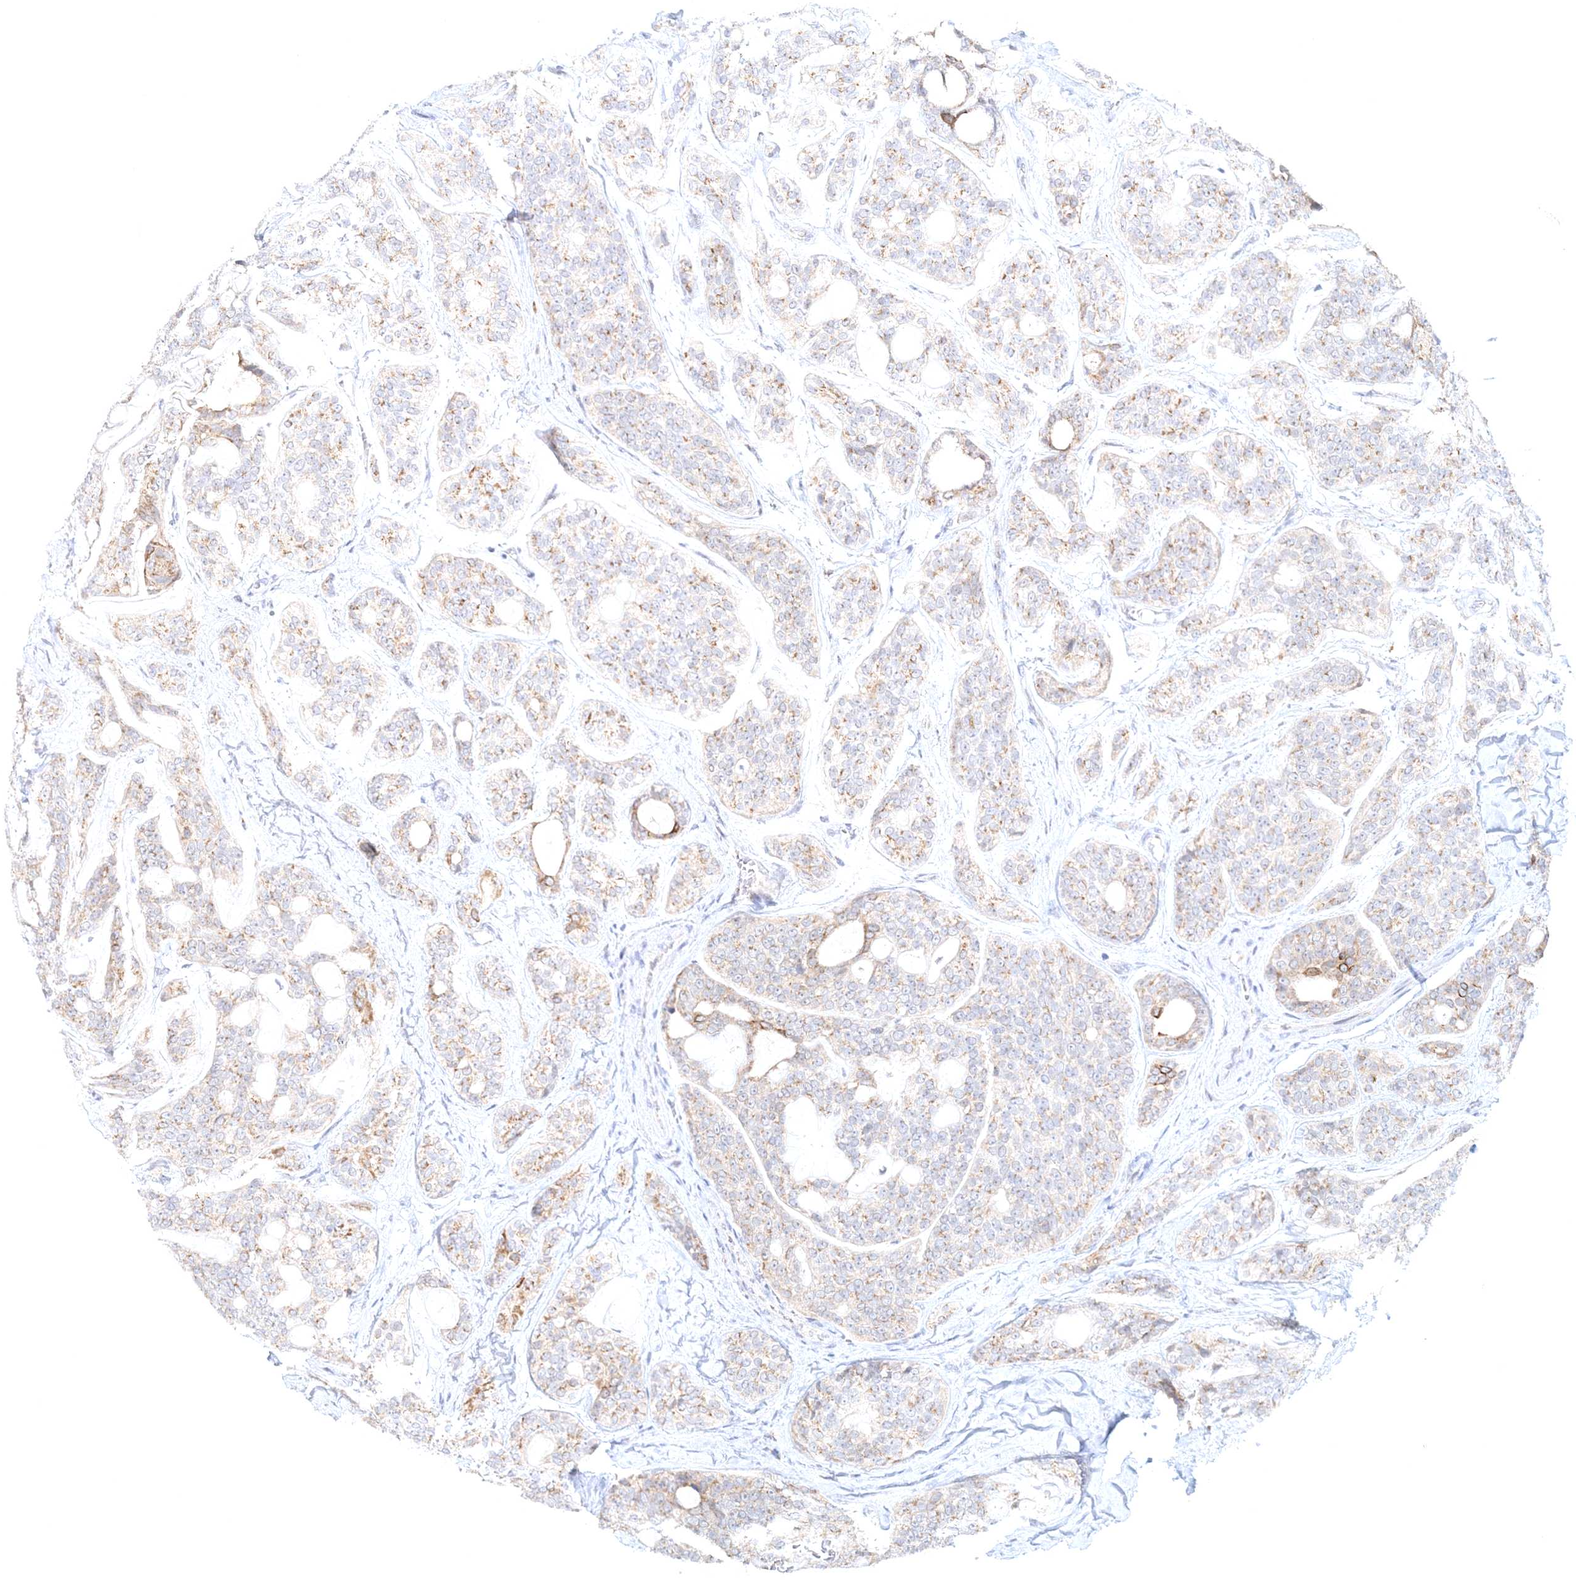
{"staining": {"intensity": "moderate", "quantity": "<25%", "location": "cytoplasmic/membranous"}, "tissue": "head and neck cancer", "cell_type": "Tumor cells", "image_type": "cancer", "snomed": [{"axis": "morphology", "description": "Adenocarcinoma, NOS"}, {"axis": "topography", "description": "Head-Neck"}], "caption": "Immunohistochemistry (IHC) (DAB) staining of adenocarcinoma (head and neck) reveals moderate cytoplasmic/membranous protein positivity in approximately <25% of tumor cells. The staining is performed using DAB brown chromogen to label protein expression. The nuclei are counter-stained blue using hematoxylin.", "gene": "RNF150", "patient": {"sex": "male", "age": 66}}